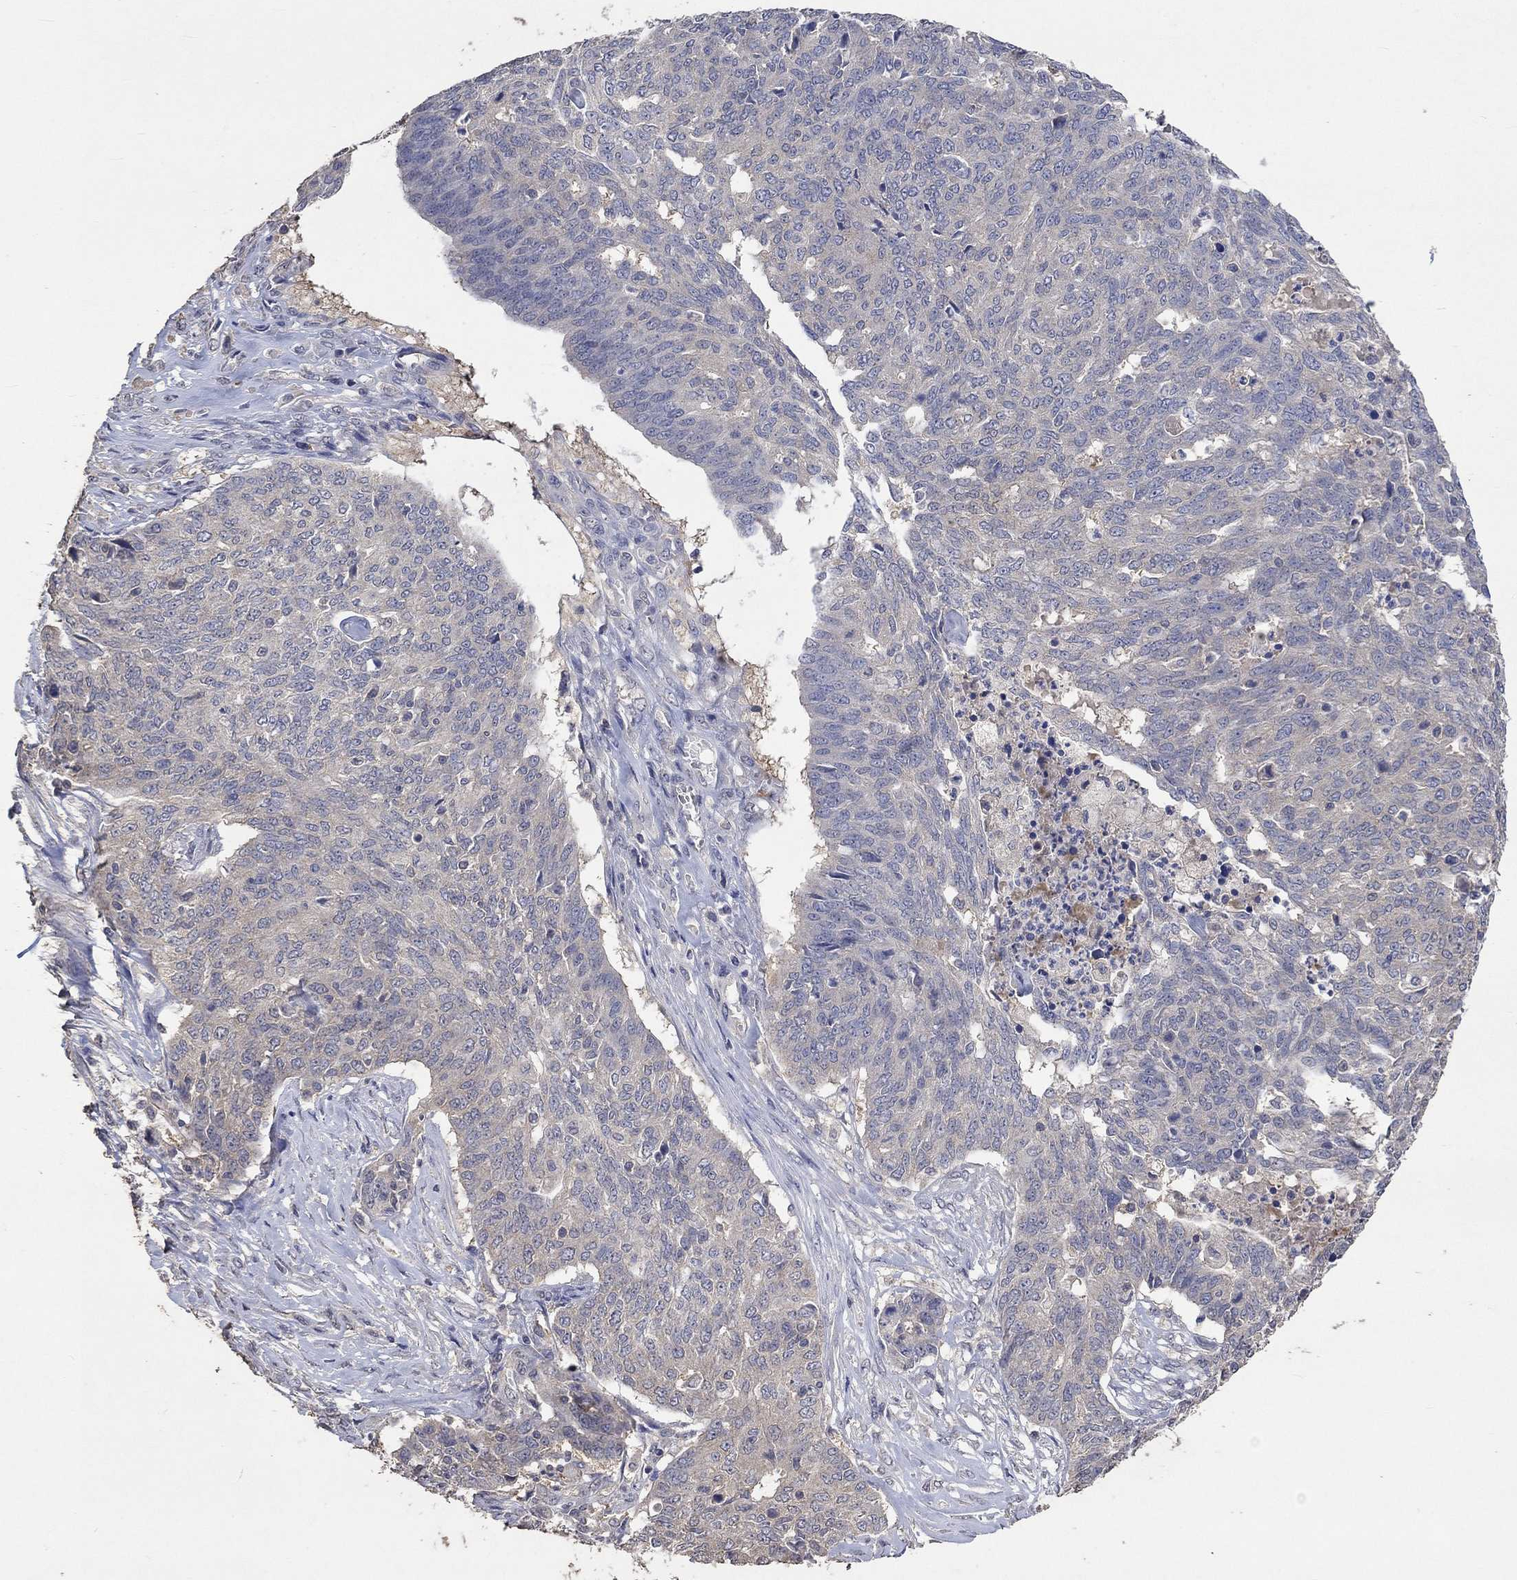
{"staining": {"intensity": "negative", "quantity": "none", "location": "none"}, "tissue": "ovarian cancer", "cell_type": "Tumor cells", "image_type": "cancer", "snomed": [{"axis": "morphology", "description": "Cystadenocarcinoma, serous, NOS"}, {"axis": "topography", "description": "Ovary"}], "caption": "Protein analysis of ovarian cancer demonstrates no significant positivity in tumor cells.", "gene": "PTPN20", "patient": {"sex": "female", "age": 67}}